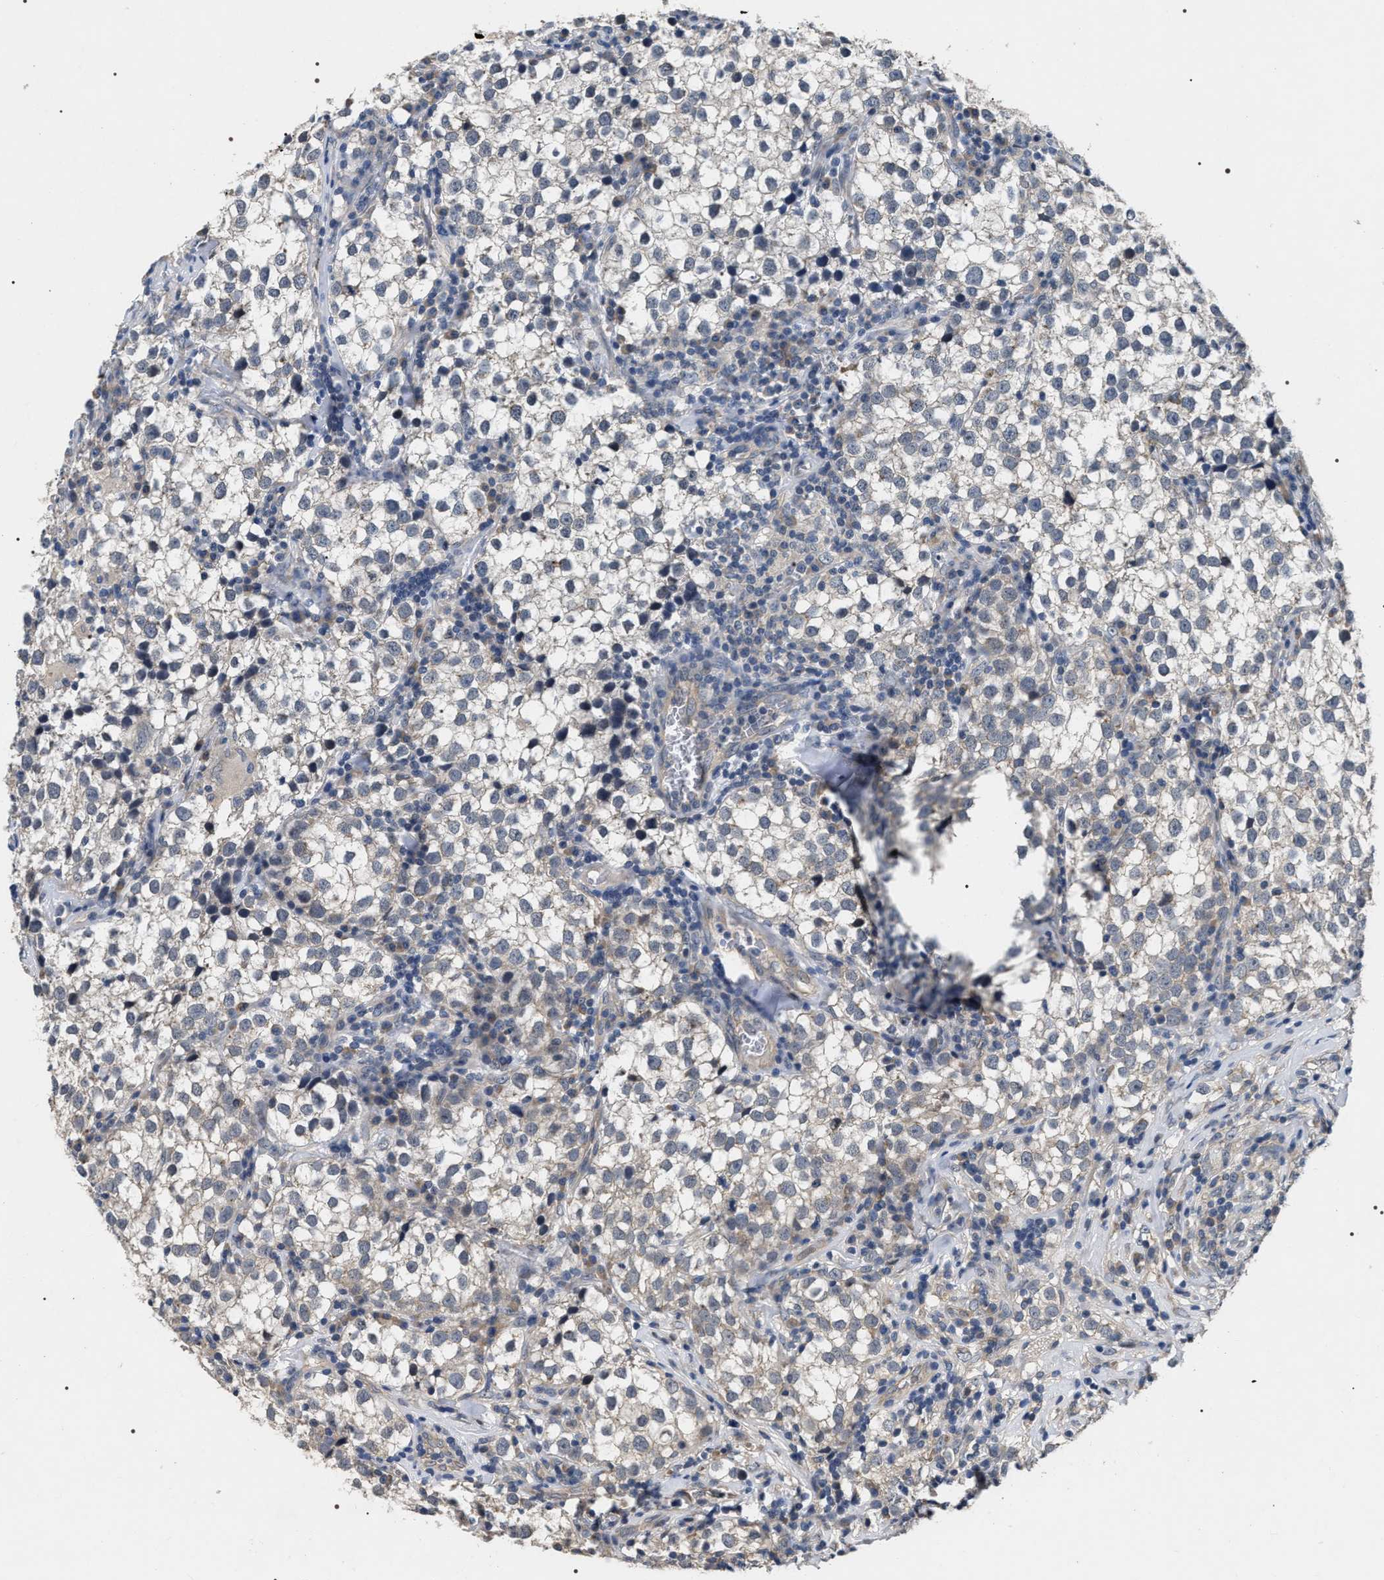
{"staining": {"intensity": "negative", "quantity": "none", "location": "none"}, "tissue": "testis cancer", "cell_type": "Tumor cells", "image_type": "cancer", "snomed": [{"axis": "morphology", "description": "Seminoma, NOS"}, {"axis": "morphology", "description": "Carcinoma, Embryonal, NOS"}, {"axis": "topography", "description": "Testis"}], "caption": "Image shows no significant protein staining in tumor cells of testis cancer.", "gene": "IFT81", "patient": {"sex": "male", "age": 36}}